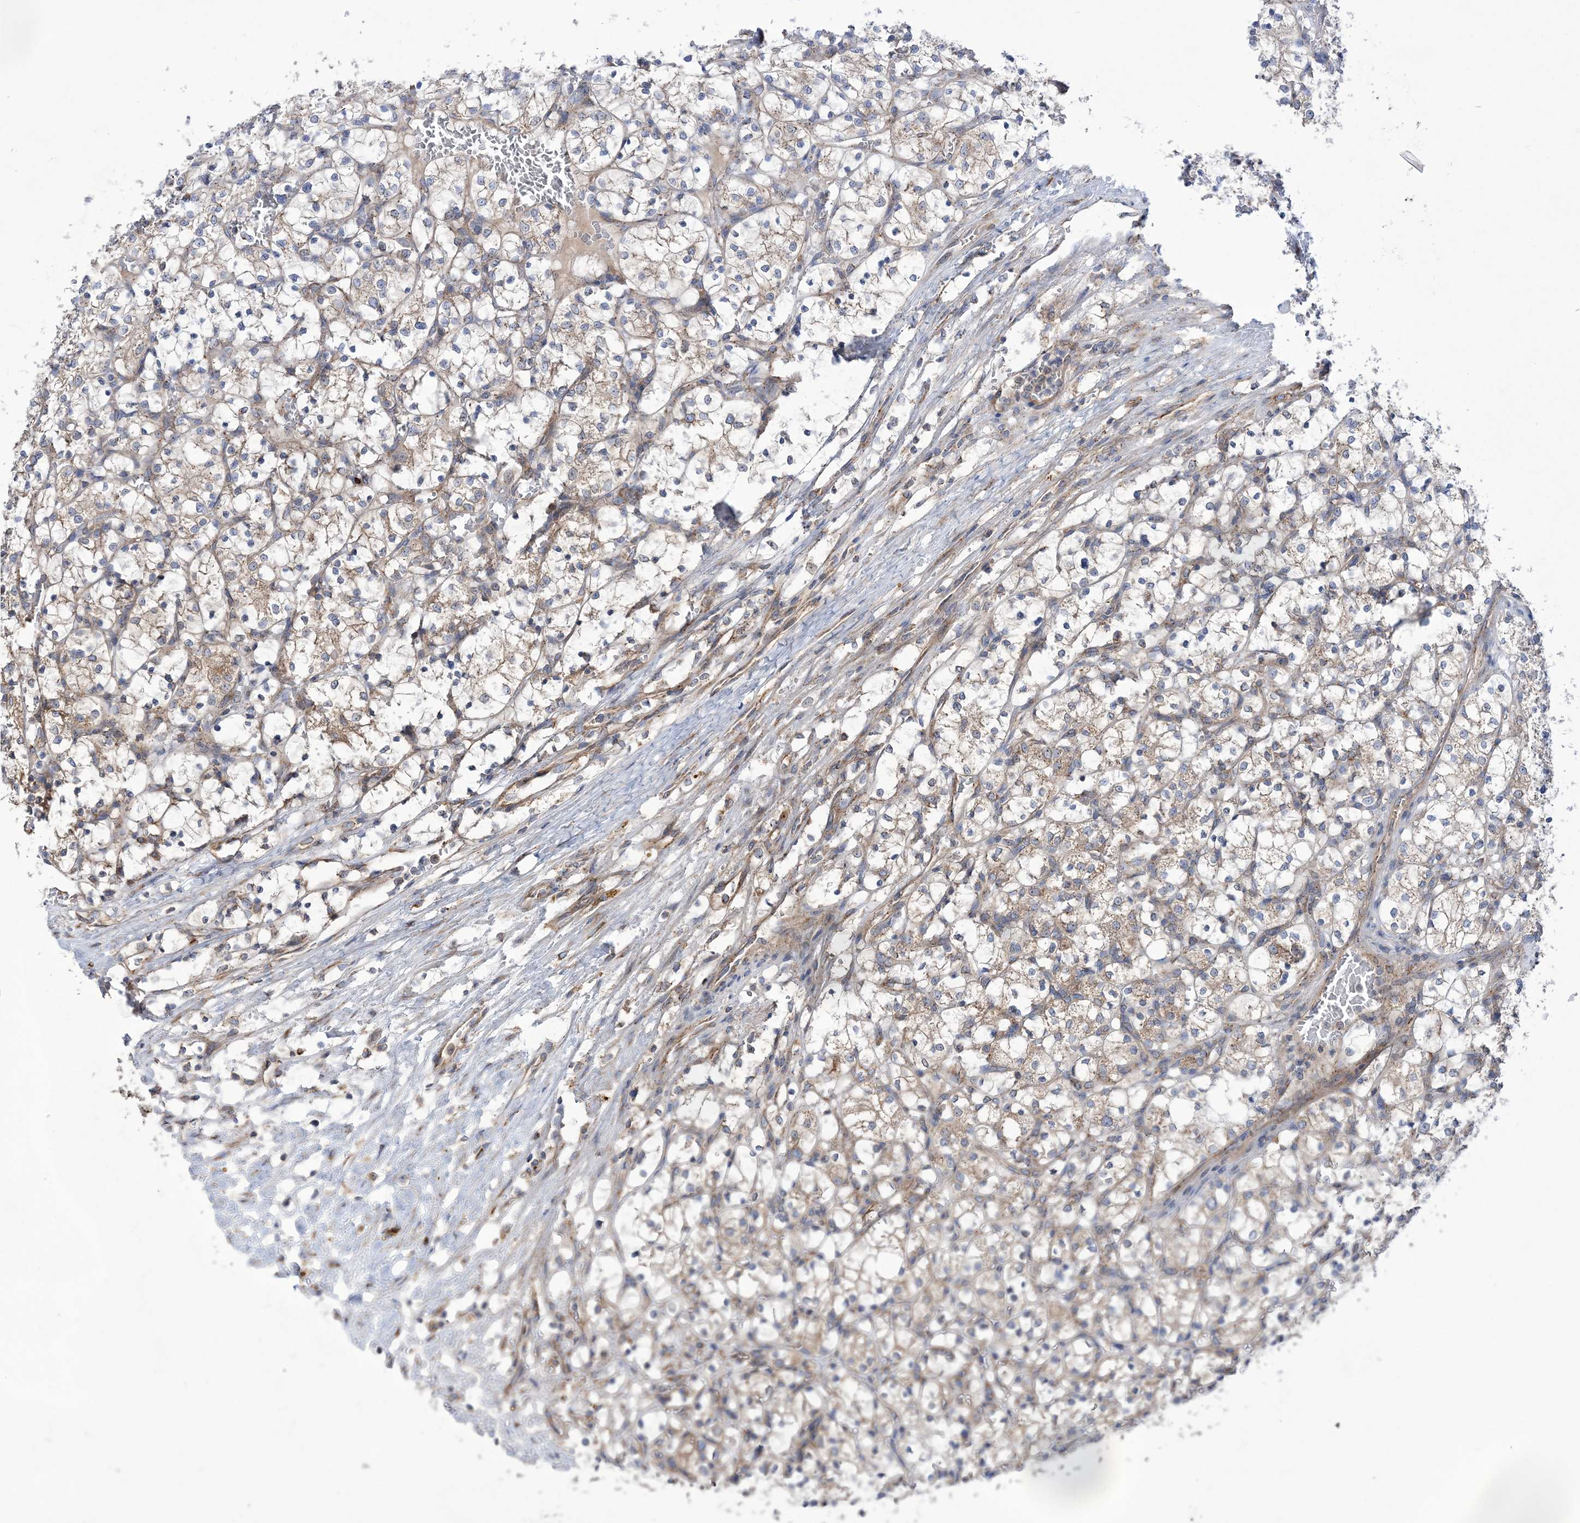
{"staining": {"intensity": "weak", "quantity": "25%-75%", "location": "cytoplasmic/membranous"}, "tissue": "renal cancer", "cell_type": "Tumor cells", "image_type": "cancer", "snomed": [{"axis": "morphology", "description": "Adenocarcinoma, NOS"}, {"axis": "topography", "description": "Kidney"}], "caption": "Immunohistochemical staining of renal adenocarcinoma shows low levels of weak cytoplasmic/membranous protein expression in approximately 25%-75% of tumor cells.", "gene": "COPB2", "patient": {"sex": "female", "age": 69}}